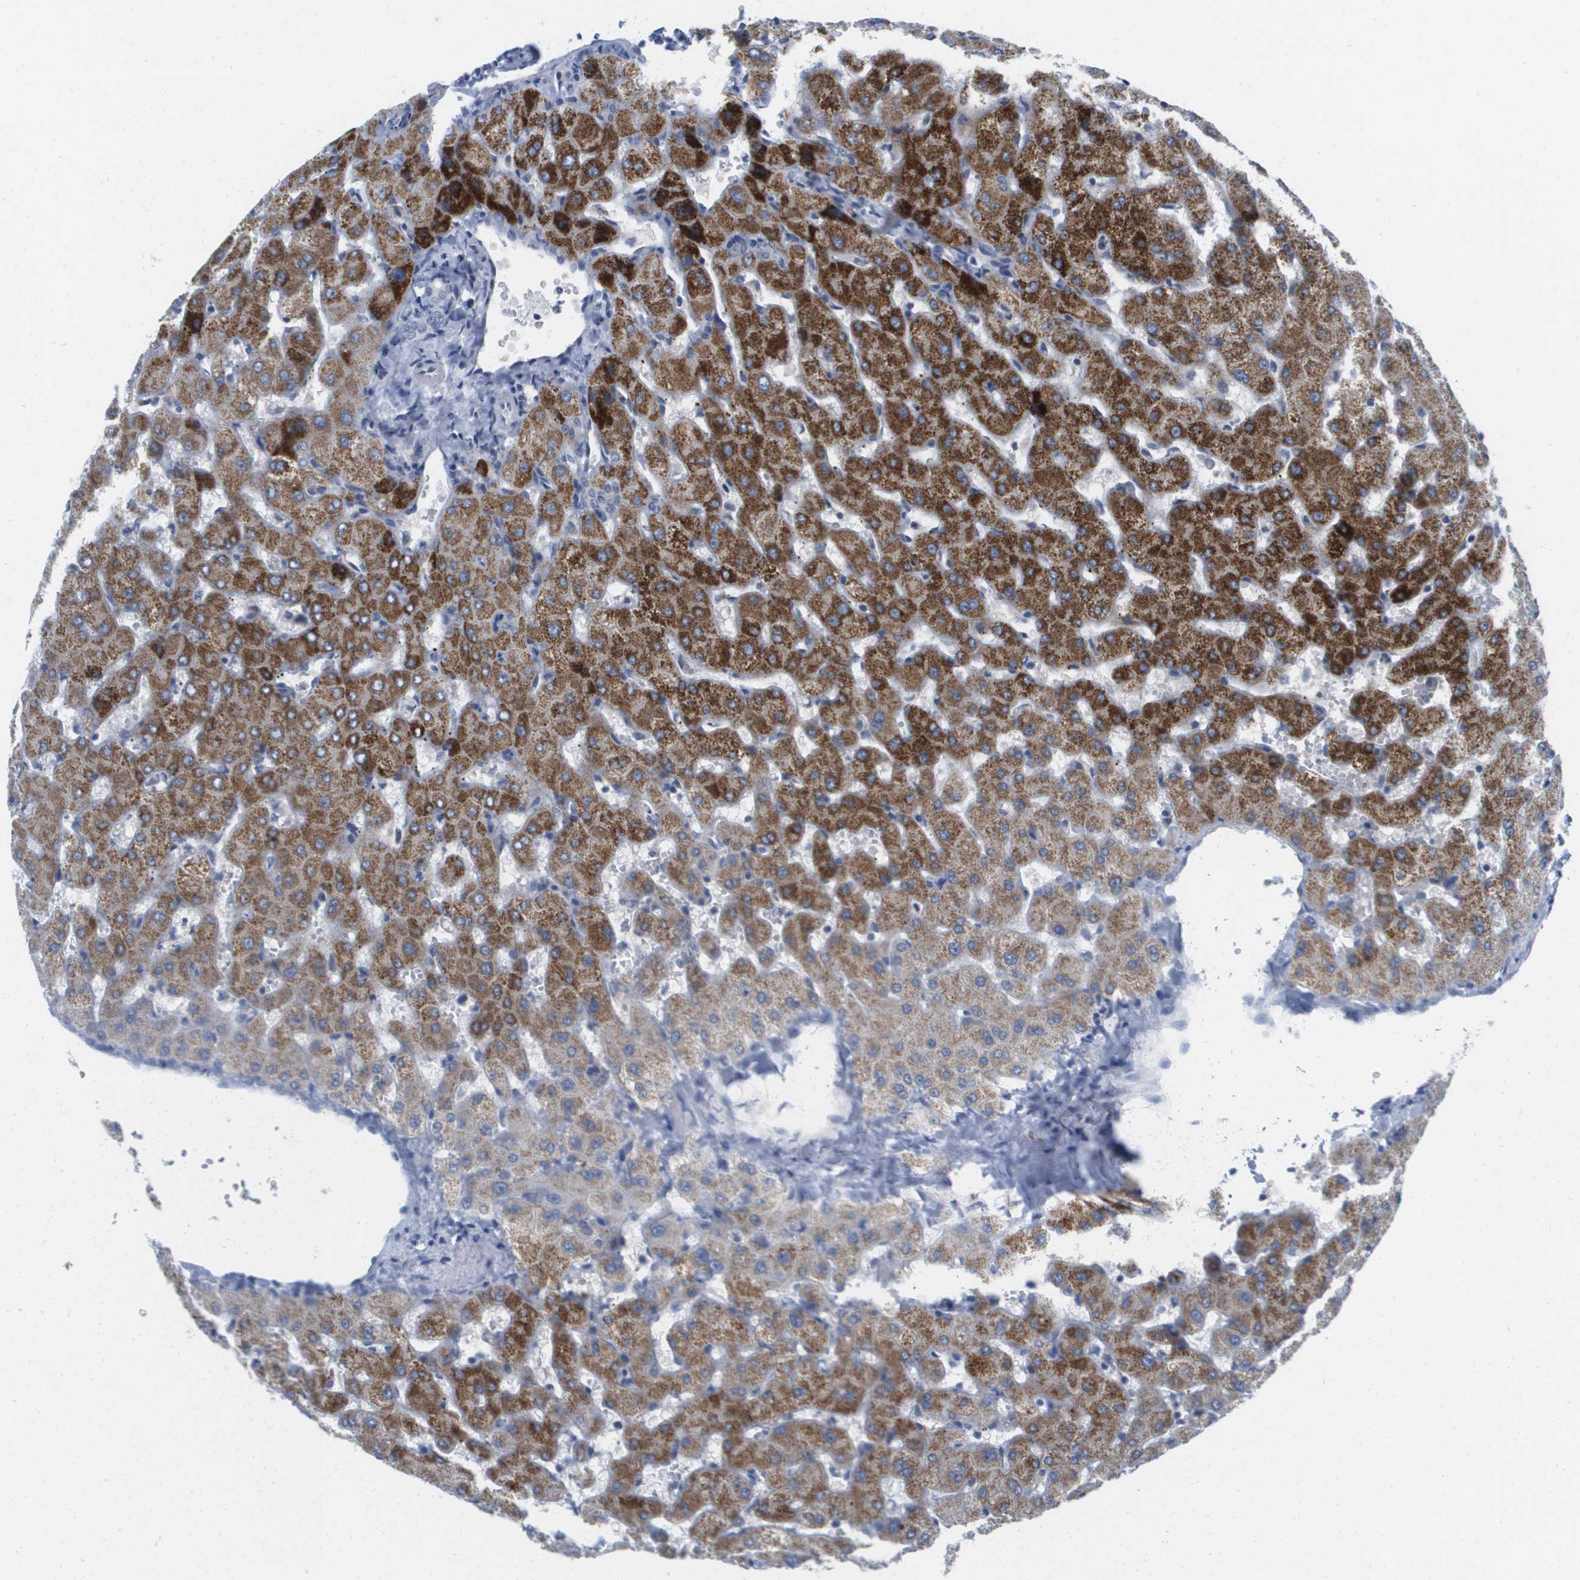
{"staining": {"intensity": "negative", "quantity": "none", "location": "none"}, "tissue": "liver", "cell_type": "Cholangiocytes", "image_type": "normal", "snomed": [{"axis": "morphology", "description": "Normal tissue, NOS"}, {"axis": "topography", "description": "Liver"}], "caption": "A high-resolution micrograph shows immunohistochemistry (IHC) staining of unremarkable liver, which shows no significant staining in cholangiocytes.", "gene": "PDE4A", "patient": {"sex": "female", "age": 63}}